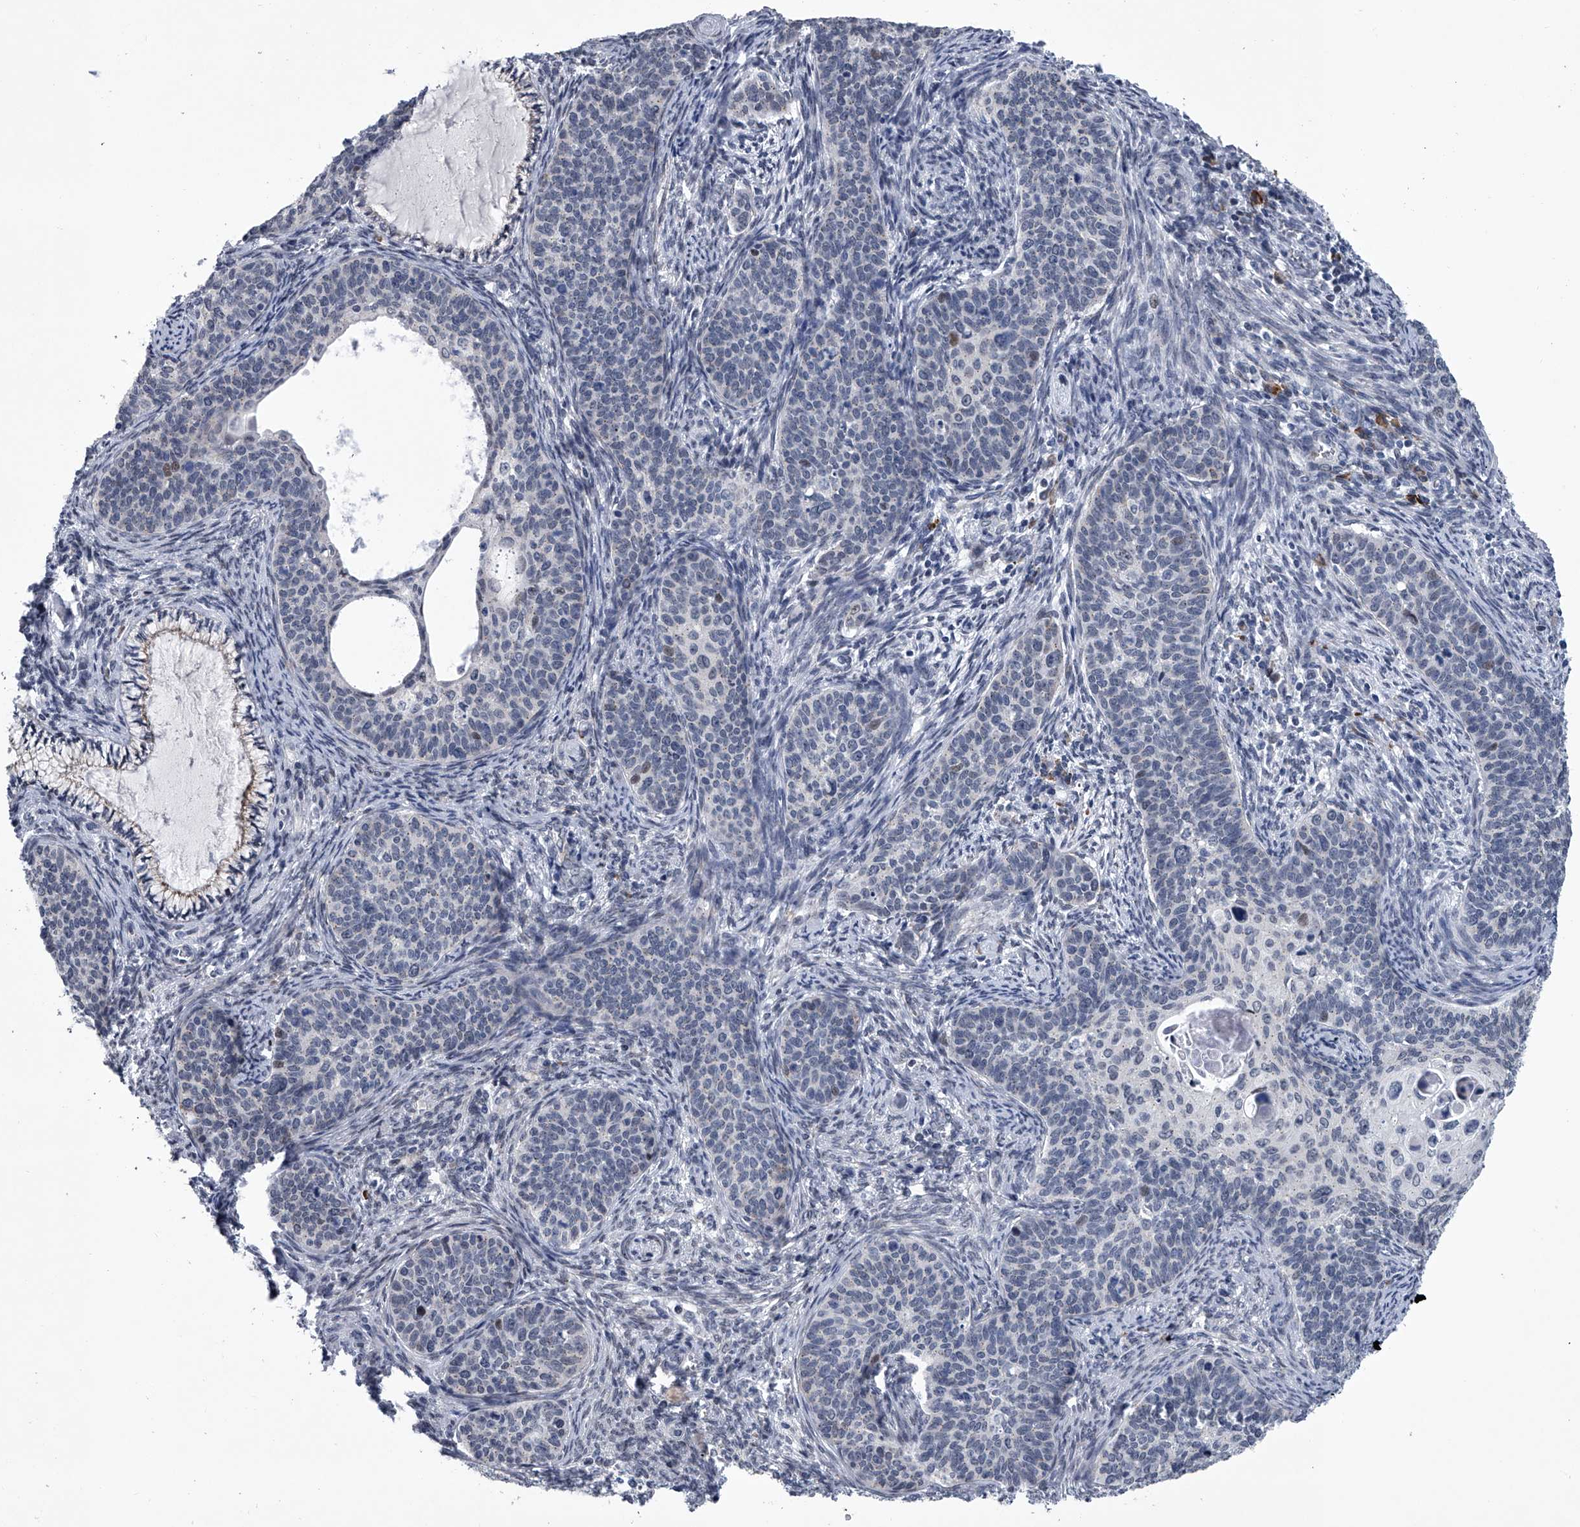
{"staining": {"intensity": "negative", "quantity": "none", "location": "none"}, "tissue": "cervical cancer", "cell_type": "Tumor cells", "image_type": "cancer", "snomed": [{"axis": "morphology", "description": "Squamous cell carcinoma, NOS"}, {"axis": "topography", "description": "Cervix"}], "caption": "There is no significant staining in tumor cells of cervical cancer (squamous cell carcinoma). (DAB (3,3'-diaminobenzidine) immunohistochemistry visualized using brightfield microscopy, high magnification).", "gene": "PPP2R5D", "patient": {"sex": "female", "age": 33}}